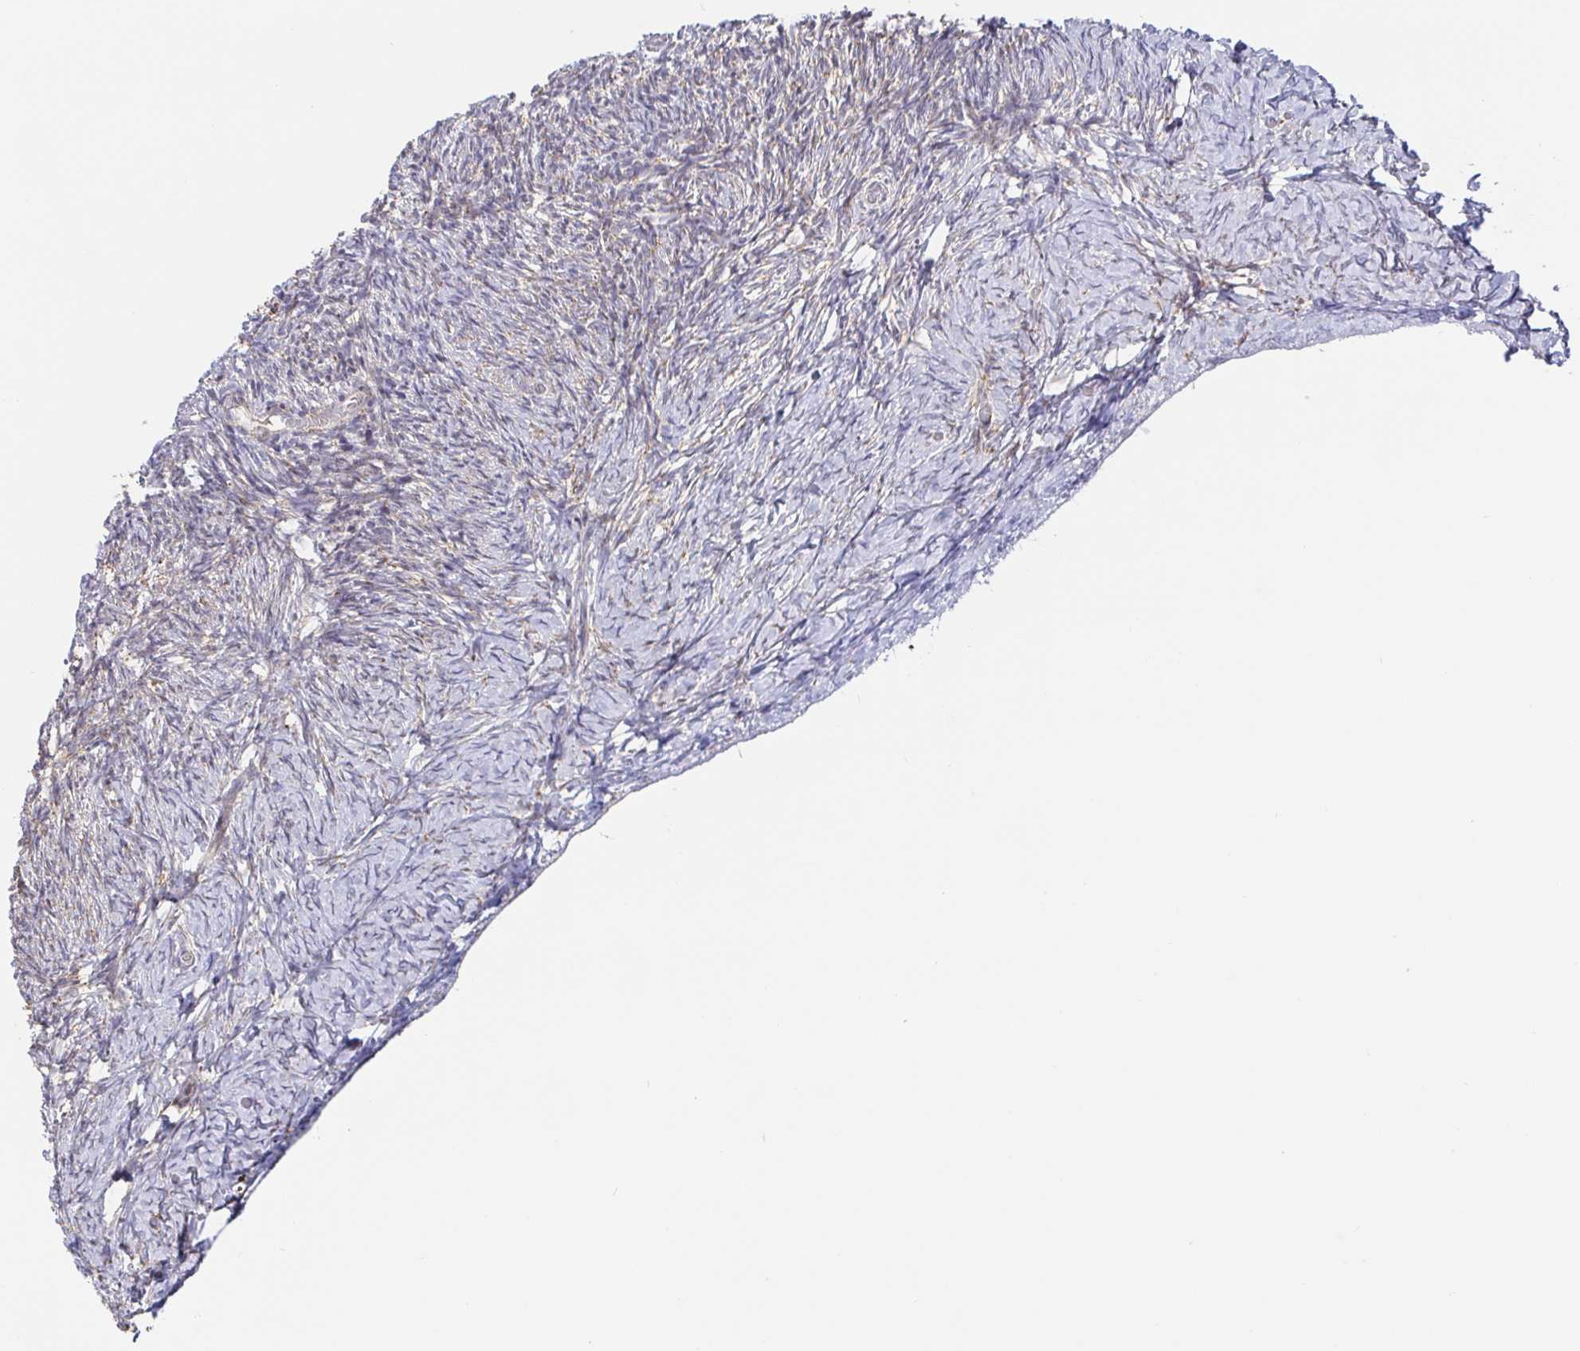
{"staining": {"intensity": "negative", "quantity": "none", "location": "none"}, "tissue": "ovary", "cell_type": "Ovarian stroma cells", "image_type": "normal", "snomed": [{"axis": "morphology", "description": "Normal tissue, NOS"}, {"axis": "topography", "description": "Ovary"}], "caption": "DAB (3,3'-diaminobenzidine) immunohistochemical staining of benign human ovary reveals no significant staining in ovarian stroma cells.", "gene": "CIT", "patient": {"sex": "female", "age": 39}}